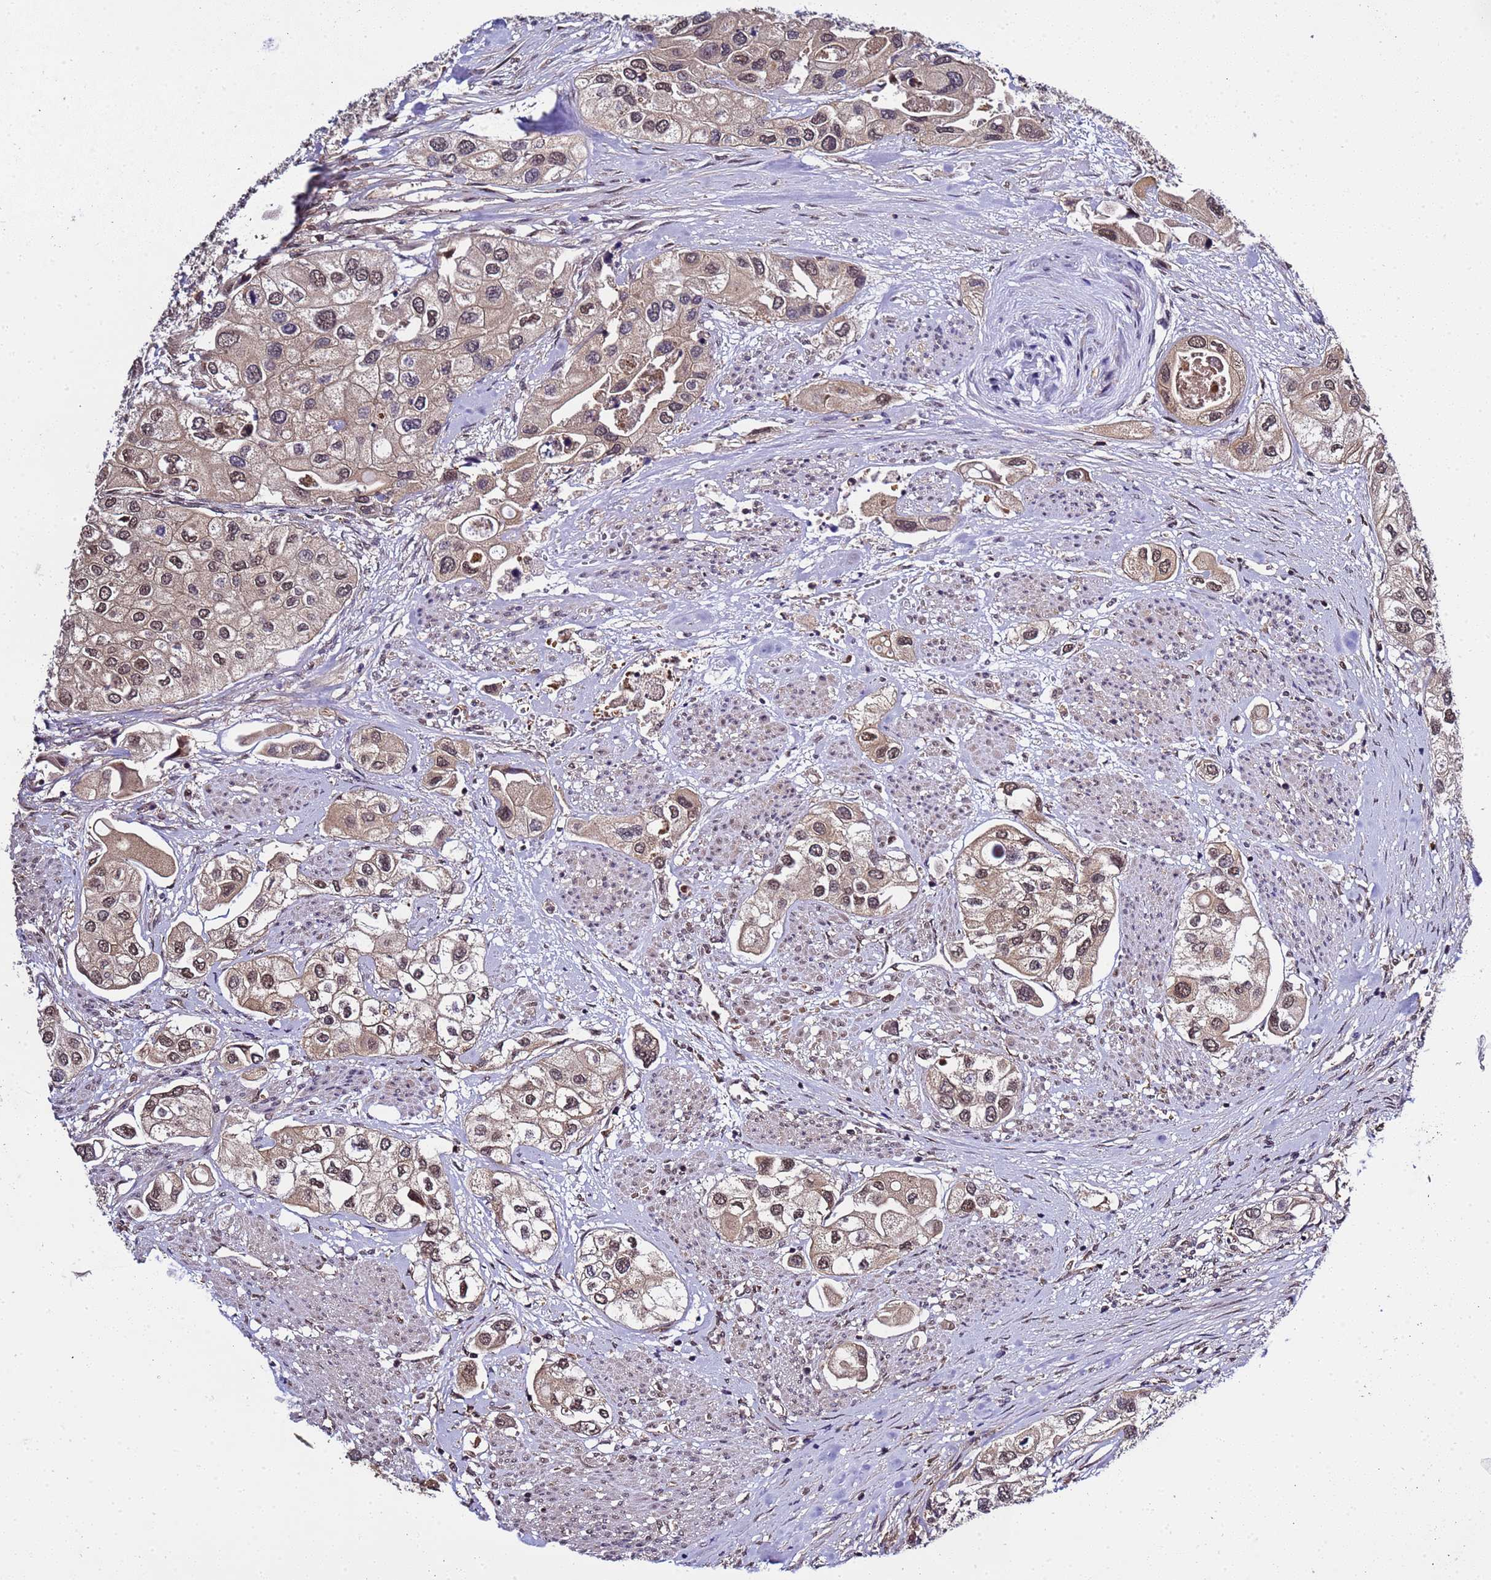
{"staining": {"intensity": "moderate", "quantity": ">75%", "location": "nuclear"}, "tissue": "urothelial cancer", "cell_type": "Tumor cells", "image_type": "cancer", "snomed": [{"axis": "morphology", "description": "Urothelial carcinoma, High grade"}, {"axis": "topography", "description": "Urinary bladder"}], "caption": "A photomicrograph of human urothelial carcinoma (high-grade) stained for a protein displays moderate nuclear brown staining in tumor cells. (IHC, brightfield microscopy, high magnification).", "gene": "GEN1", "patient": {"sex": "male", "age": 64}}